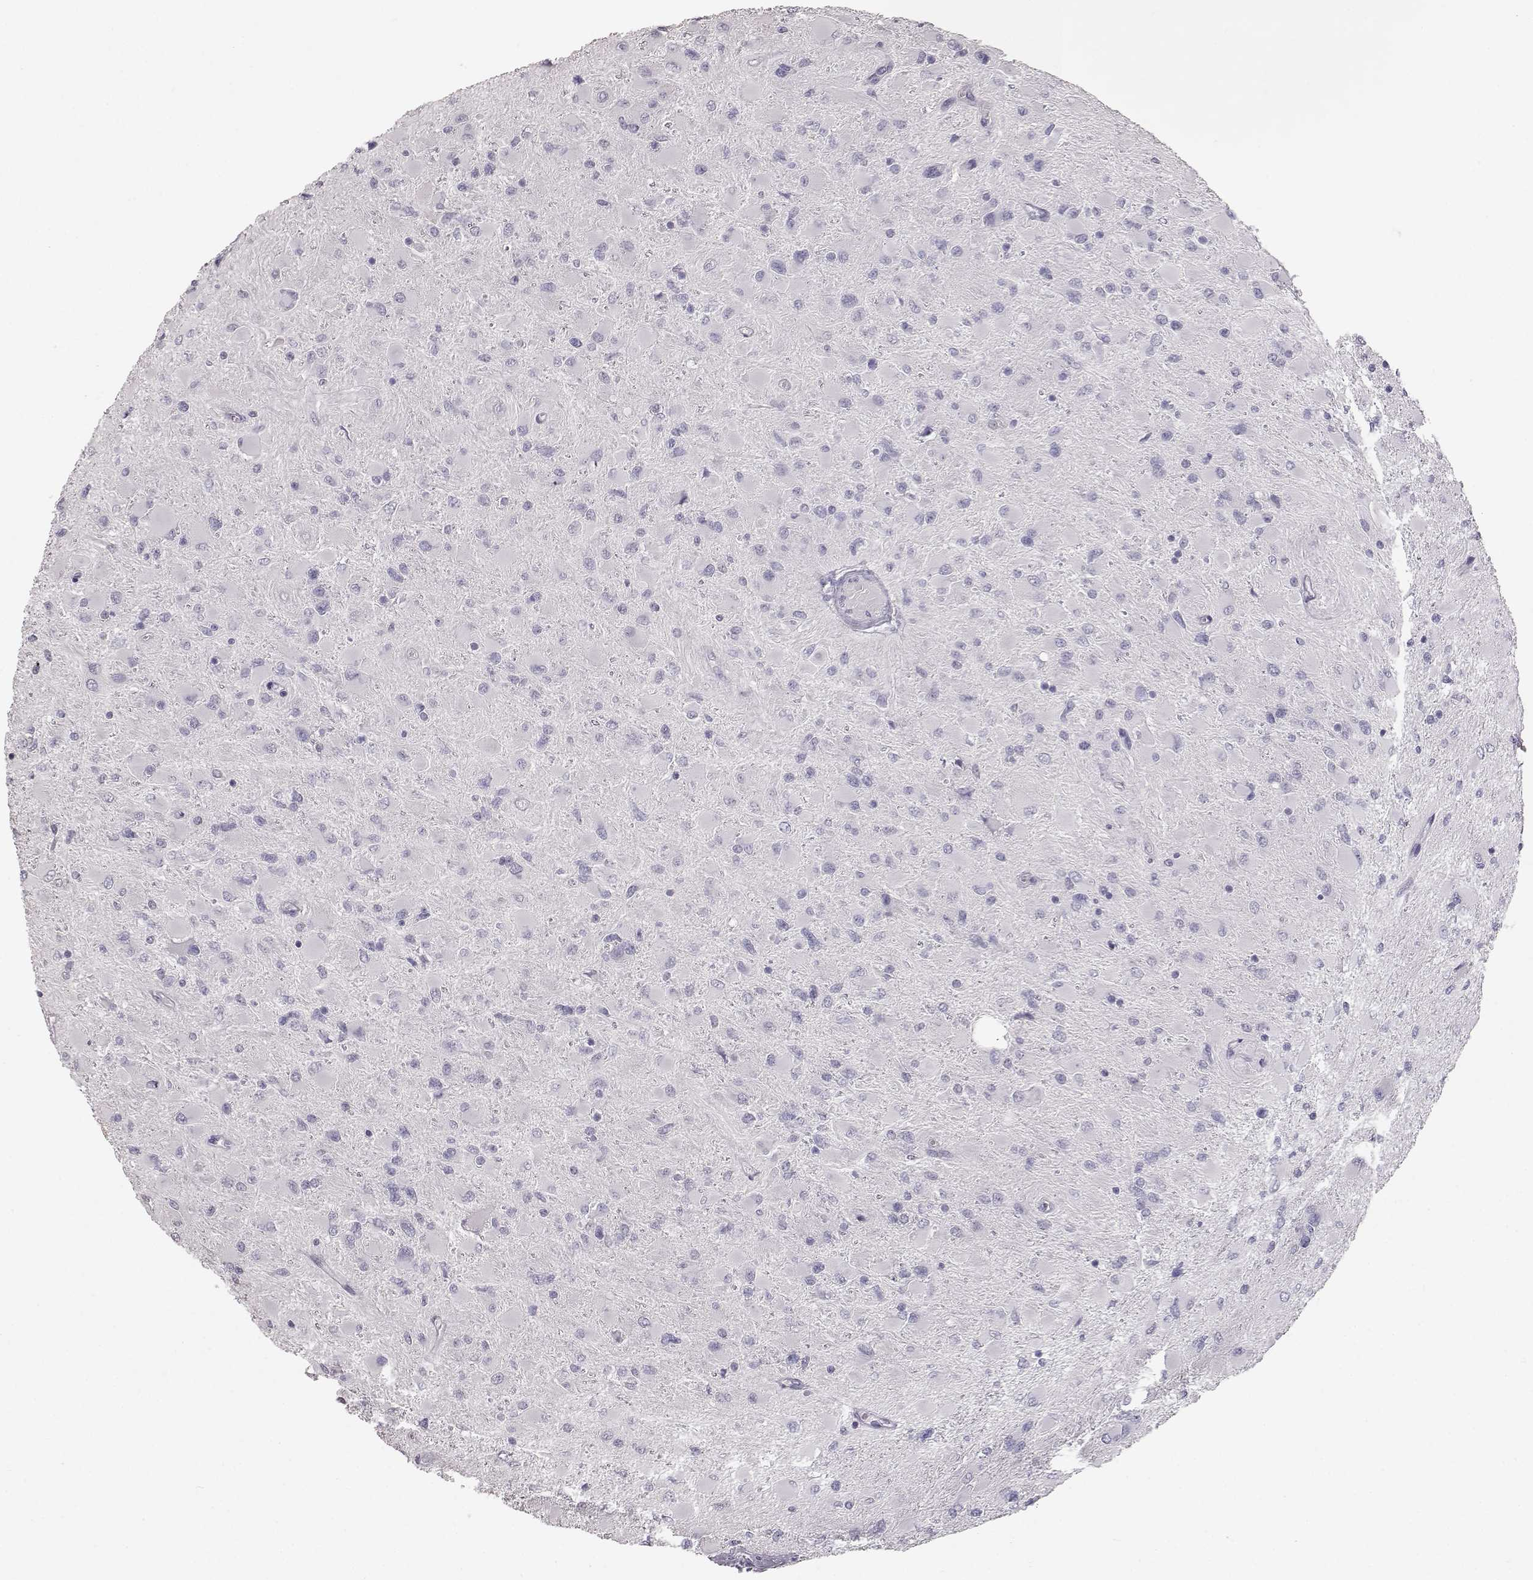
{"staining": {"intensity": "negative", "quantity": "none", "location": "none"}, "tissue": "glioma", "cell_type": "Tumor cells", "image_type": "cancer", "snomed": [{"axis": "morphology", "description": "Glioma, malignant, High grade"}, {"axis": "topography", "description": "Cerebral cortex"}], "caption": "An image of malignant high-grade glioma stained for a protein exhibits no brown staining in tumor cells.", "gene": "KRT33A", "patient": {"sex": "female", "age": 36}}